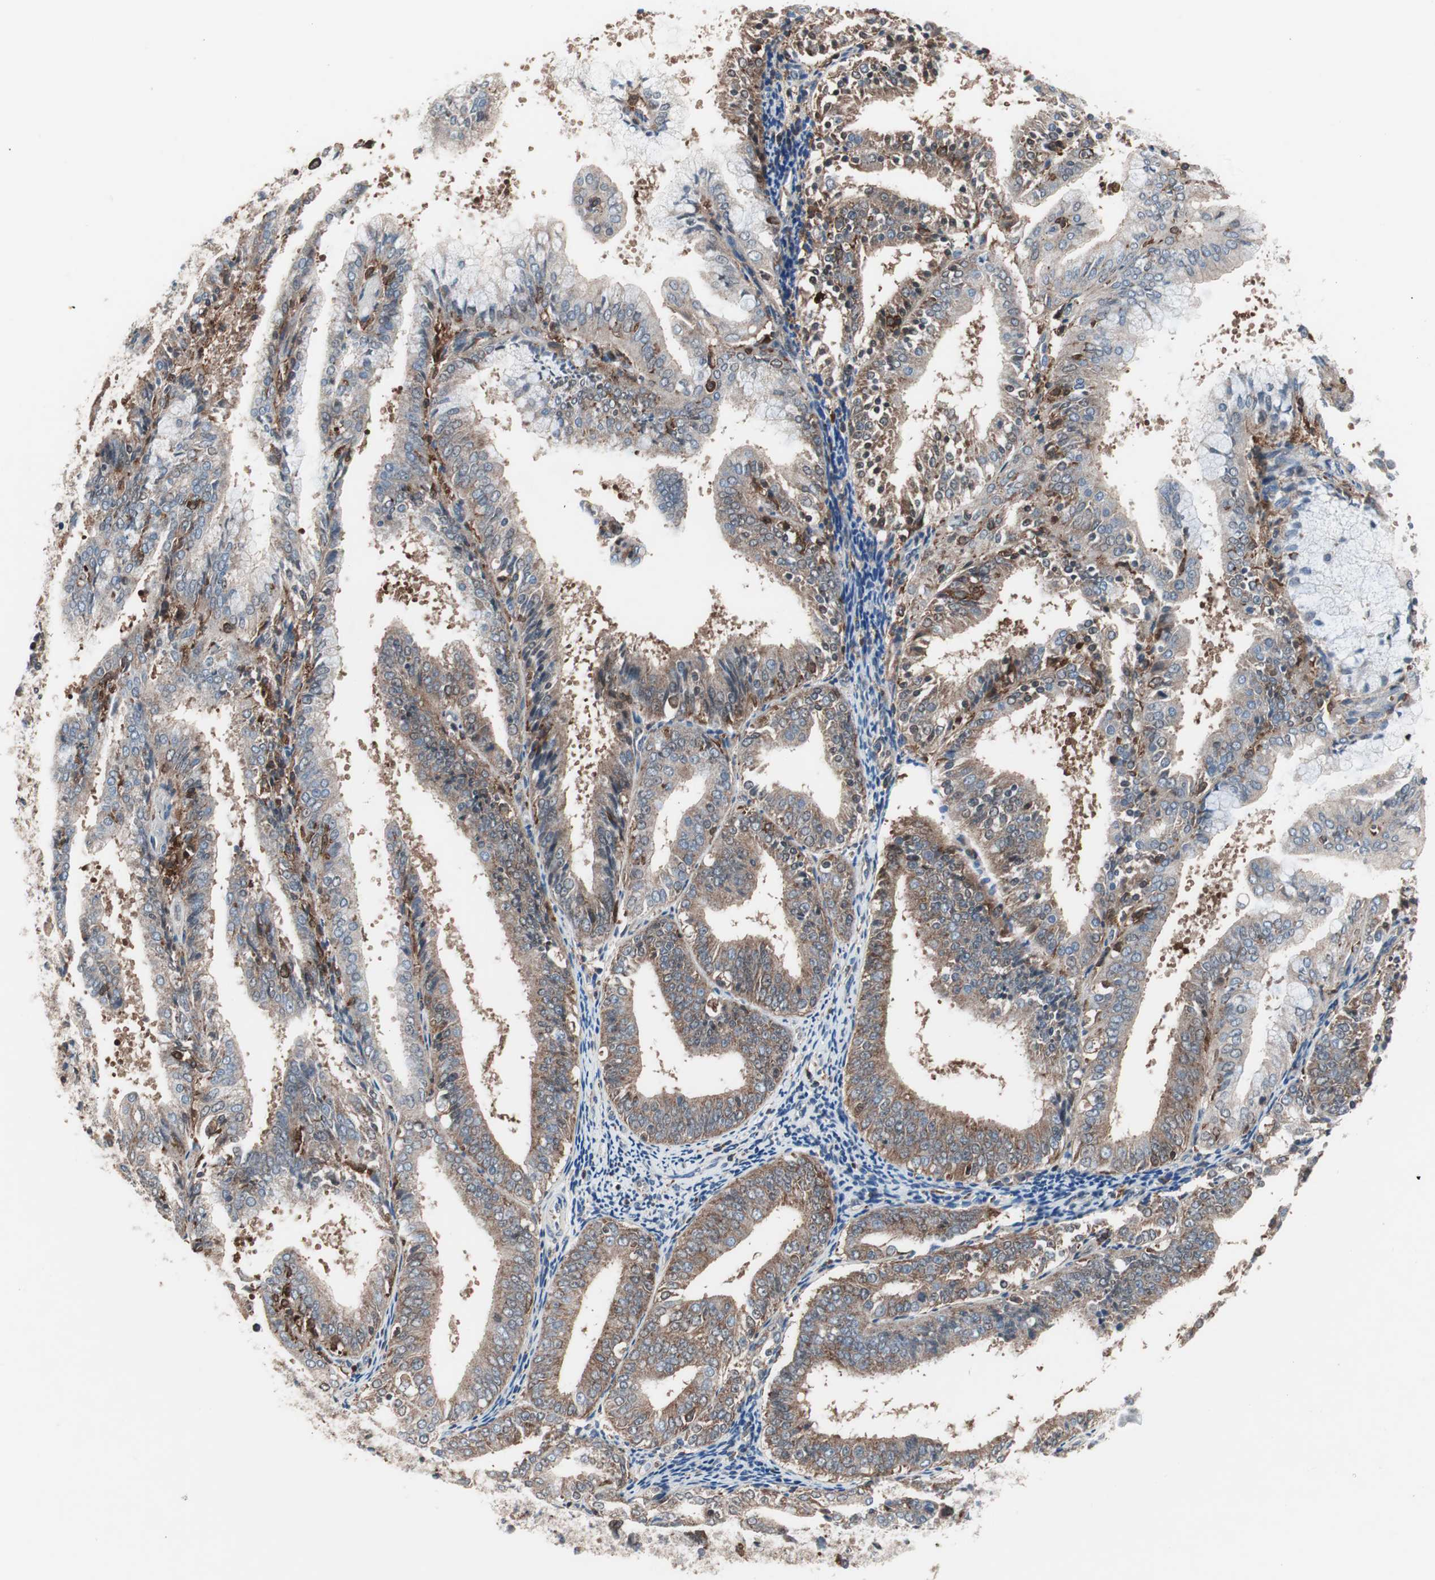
{"staining": {"intensity": "moderate", "quantity": ">75%", "location": "cytoplasmic/membranous"}, "tissue": "endometrial cancer", "cell_type": "Tumor cells", "image_type": "cancer", "snomed": [{"axis": "morphology", "description": "Adenocarcinoma, NOS"}, {"axis": "topography", "description": "Endometrium"}], "caption": "Immunohistochemistry (IHC) (DAB) staining of endometrial adenocarcinoma displays moderate cytoplasmic/membranous protein staining in approximately >75% of tumor cells. (Brightfield microscopy of DAB IHC at high magnification).", "gene": "PIK3R1", "patient": {"sex": "female", "age": 63}}